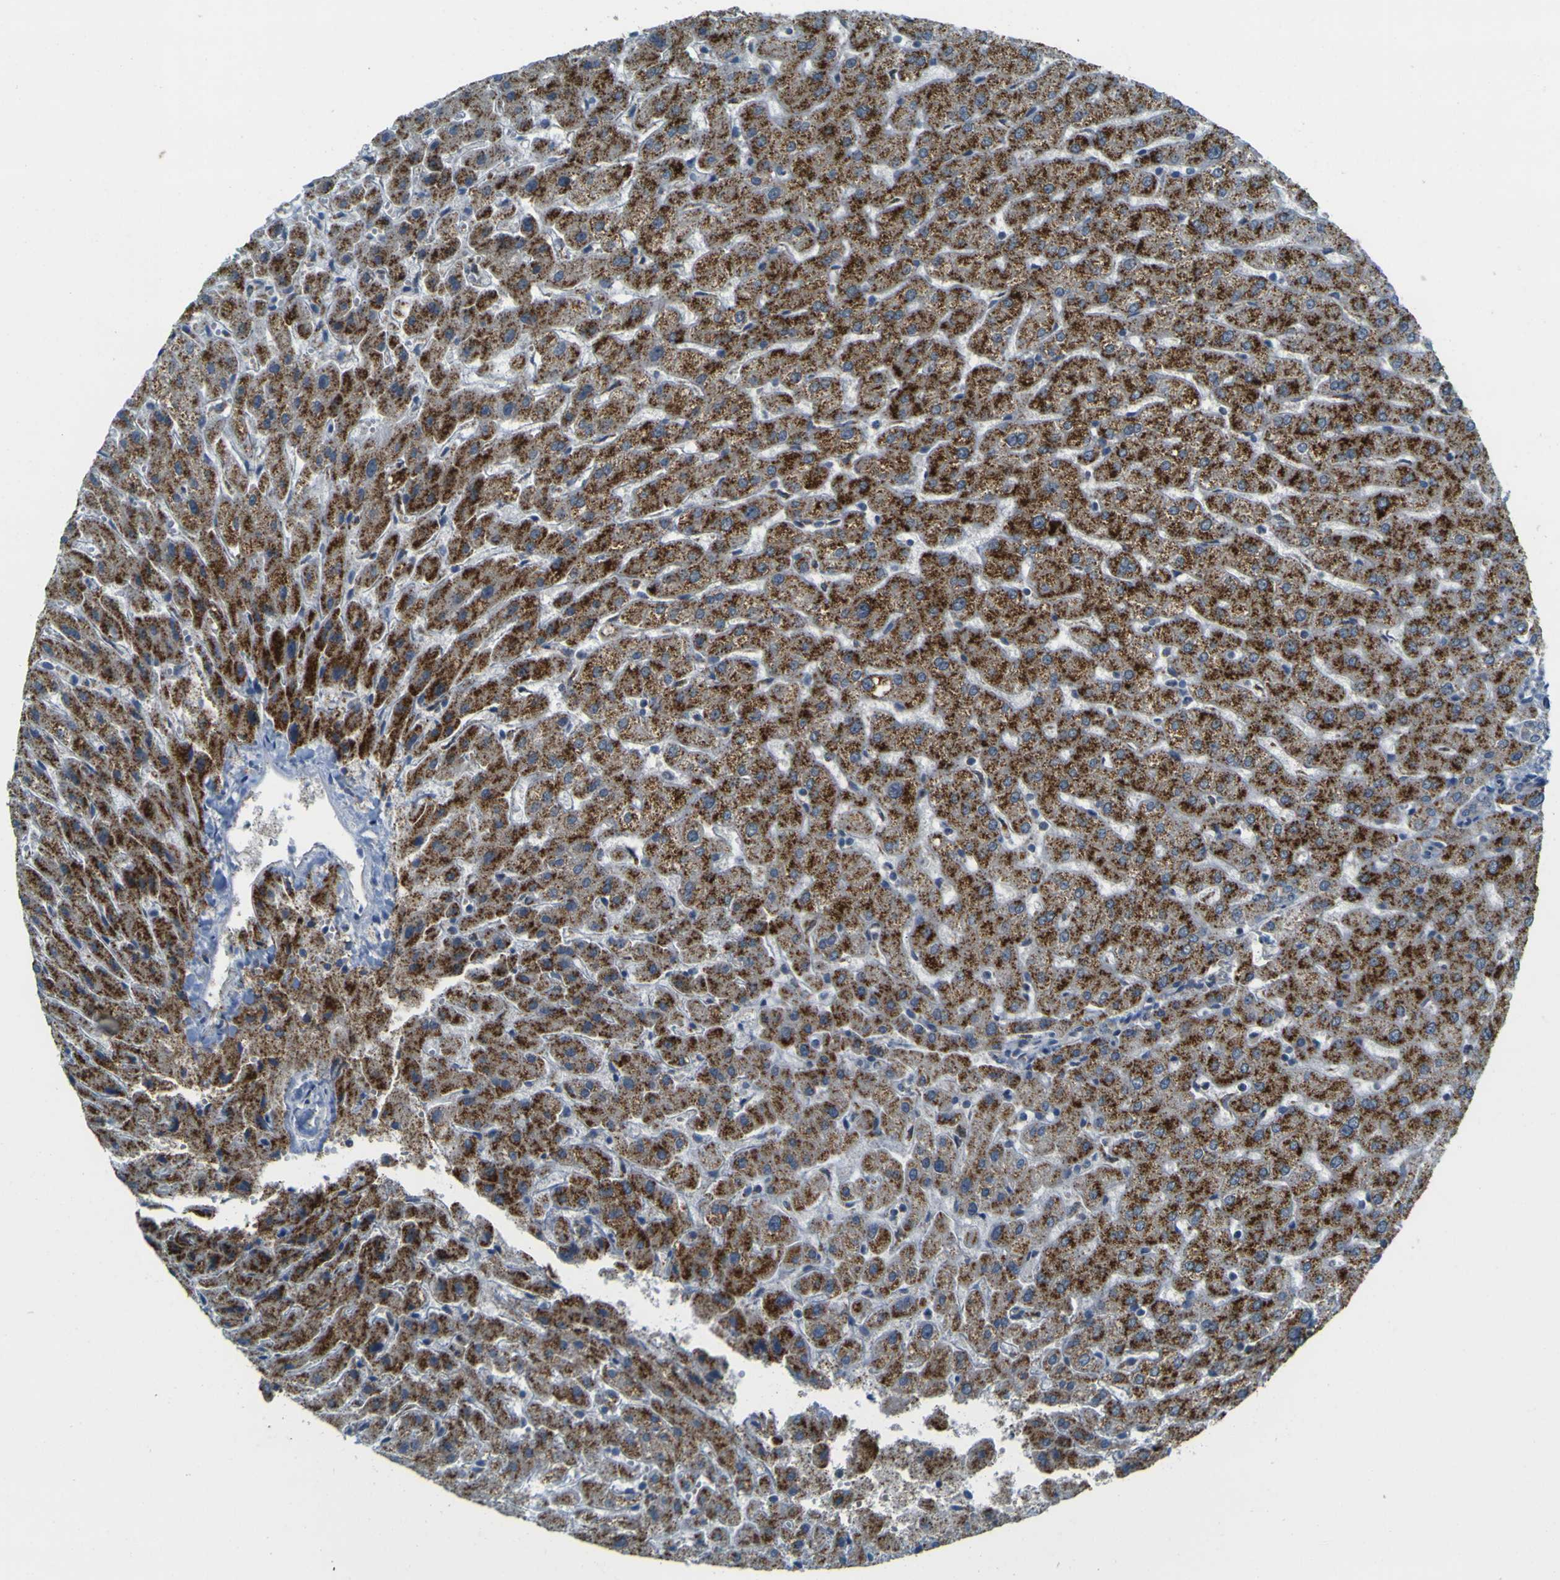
{"staining": {"intensity": "weak", "quantity": "25%-75%", "location": "cytoplasmic/membranous"}, "tissue": "liver", "cell_type": "Cholangiocytes", "image_type": "normal", "snomed": [{"axis": "morphology", "description": "Normal tissue, NOS"}, {"axis": "morphology", "description": "Fibrosis, NOS"}, {"axis": "topography", "description": "Liver"}], "caption": "High-power microscopy captured an IHC image of benign liver, revealing weak cytoplasmic/membranous positivity in about 25%-75% of cholangiocytes.", "gene": "ACBD5", "patient": {"sex": "female", "age": 29}}